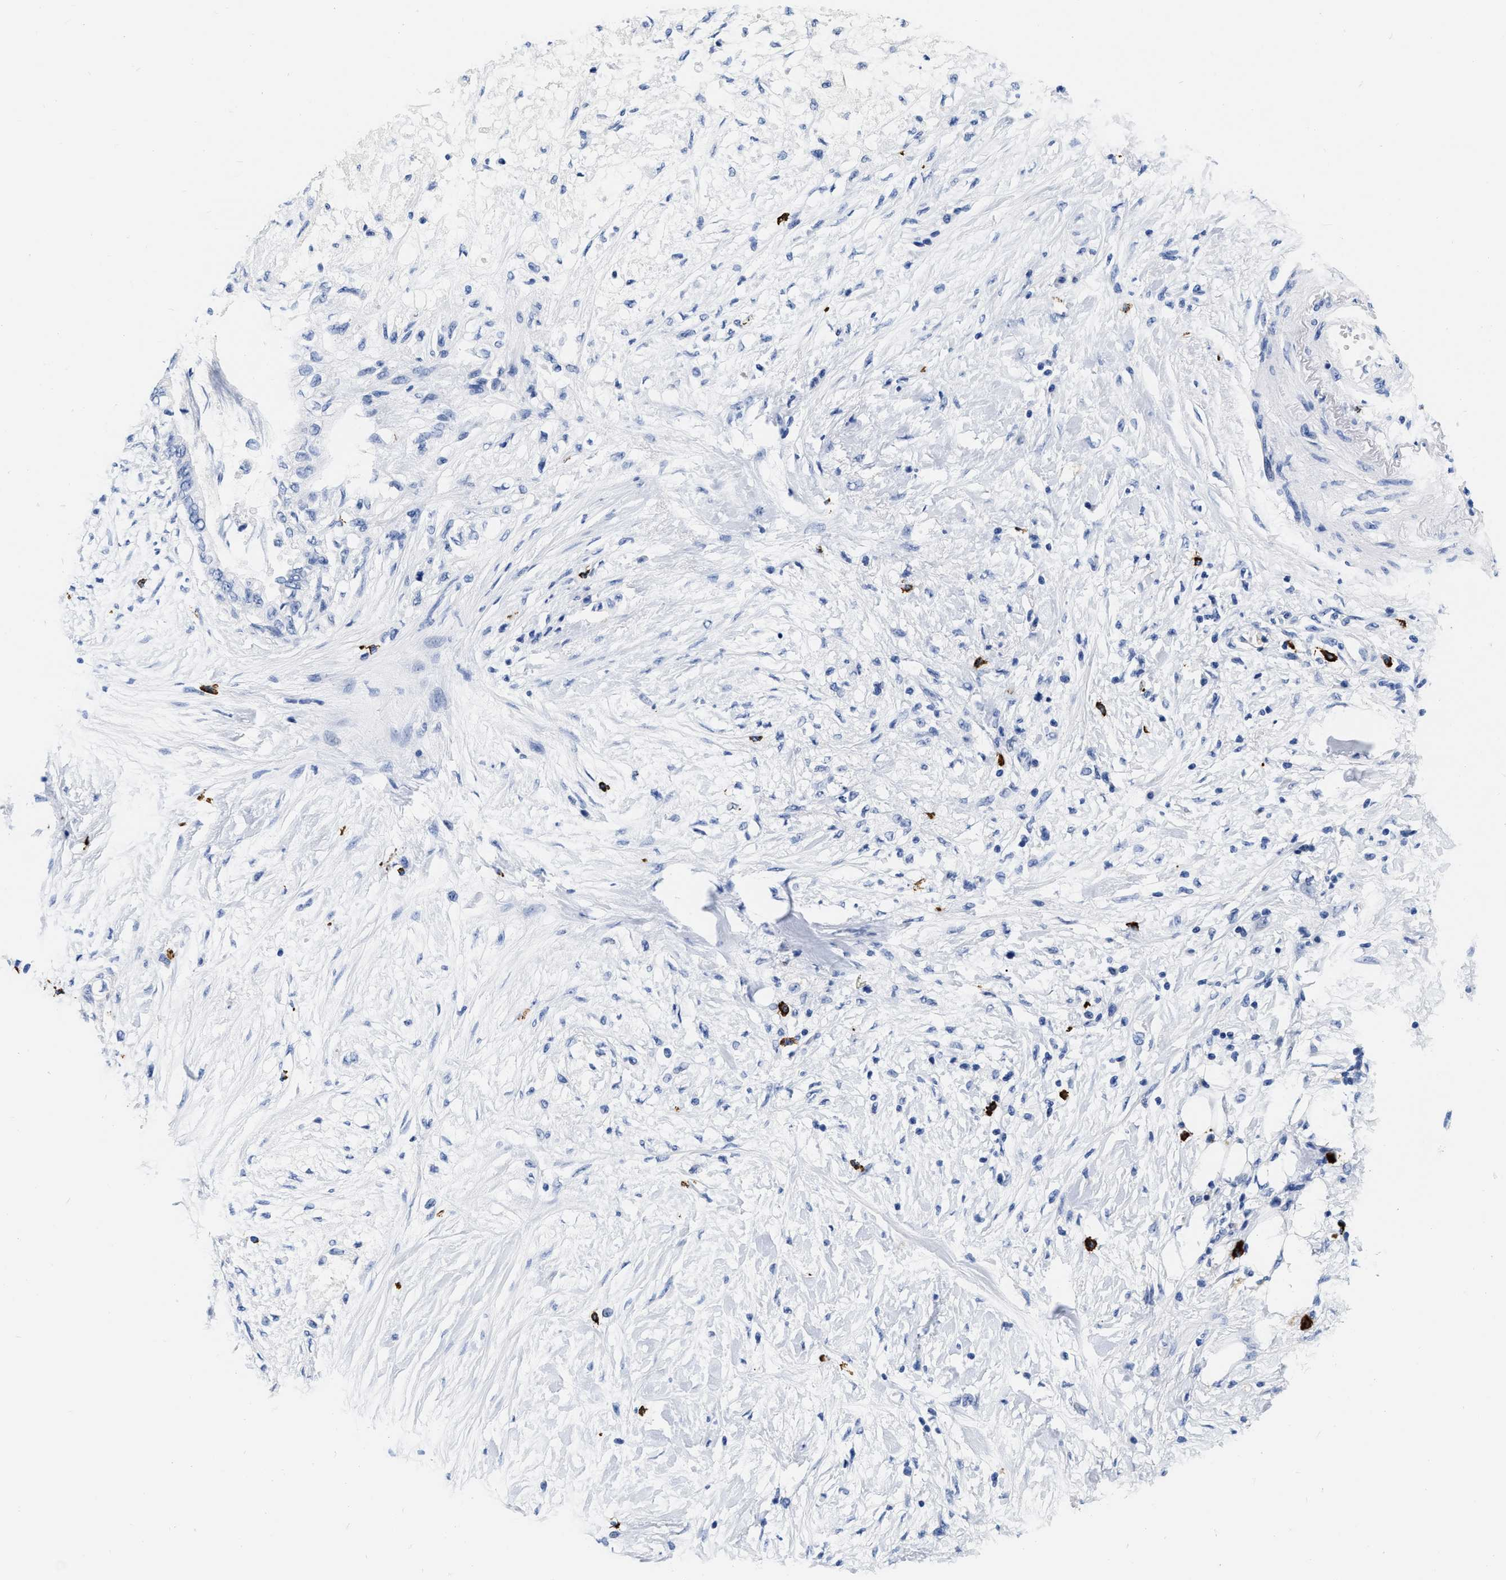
{"staining": {"intensity": "negative", "quantity": "none", "location": "none"}, "tissue": "pancreatic cancer", "cell_type": "Tumor cells", "image_type": "cancer", "snomed": [{"axis": "morphology", "description": "Normal tissue, NOS"}, {"axis": "morphology", "description": "Adenocarcinoma, NOS"}, {"axis": "topography", "description": "Pancreas"}, {"axis": "topography", "description": "Duodenum"}], "caption": "Immunohistochemistry histopathology image of neoplastic tissue: human adenocarcinoma (pancreatic) stained with DAB (3,3'-diaminobenzidine) displays no significant protein expression in tumor cells.", "gene": "CER1", "patient": {"sex": "female", "age": 60}}